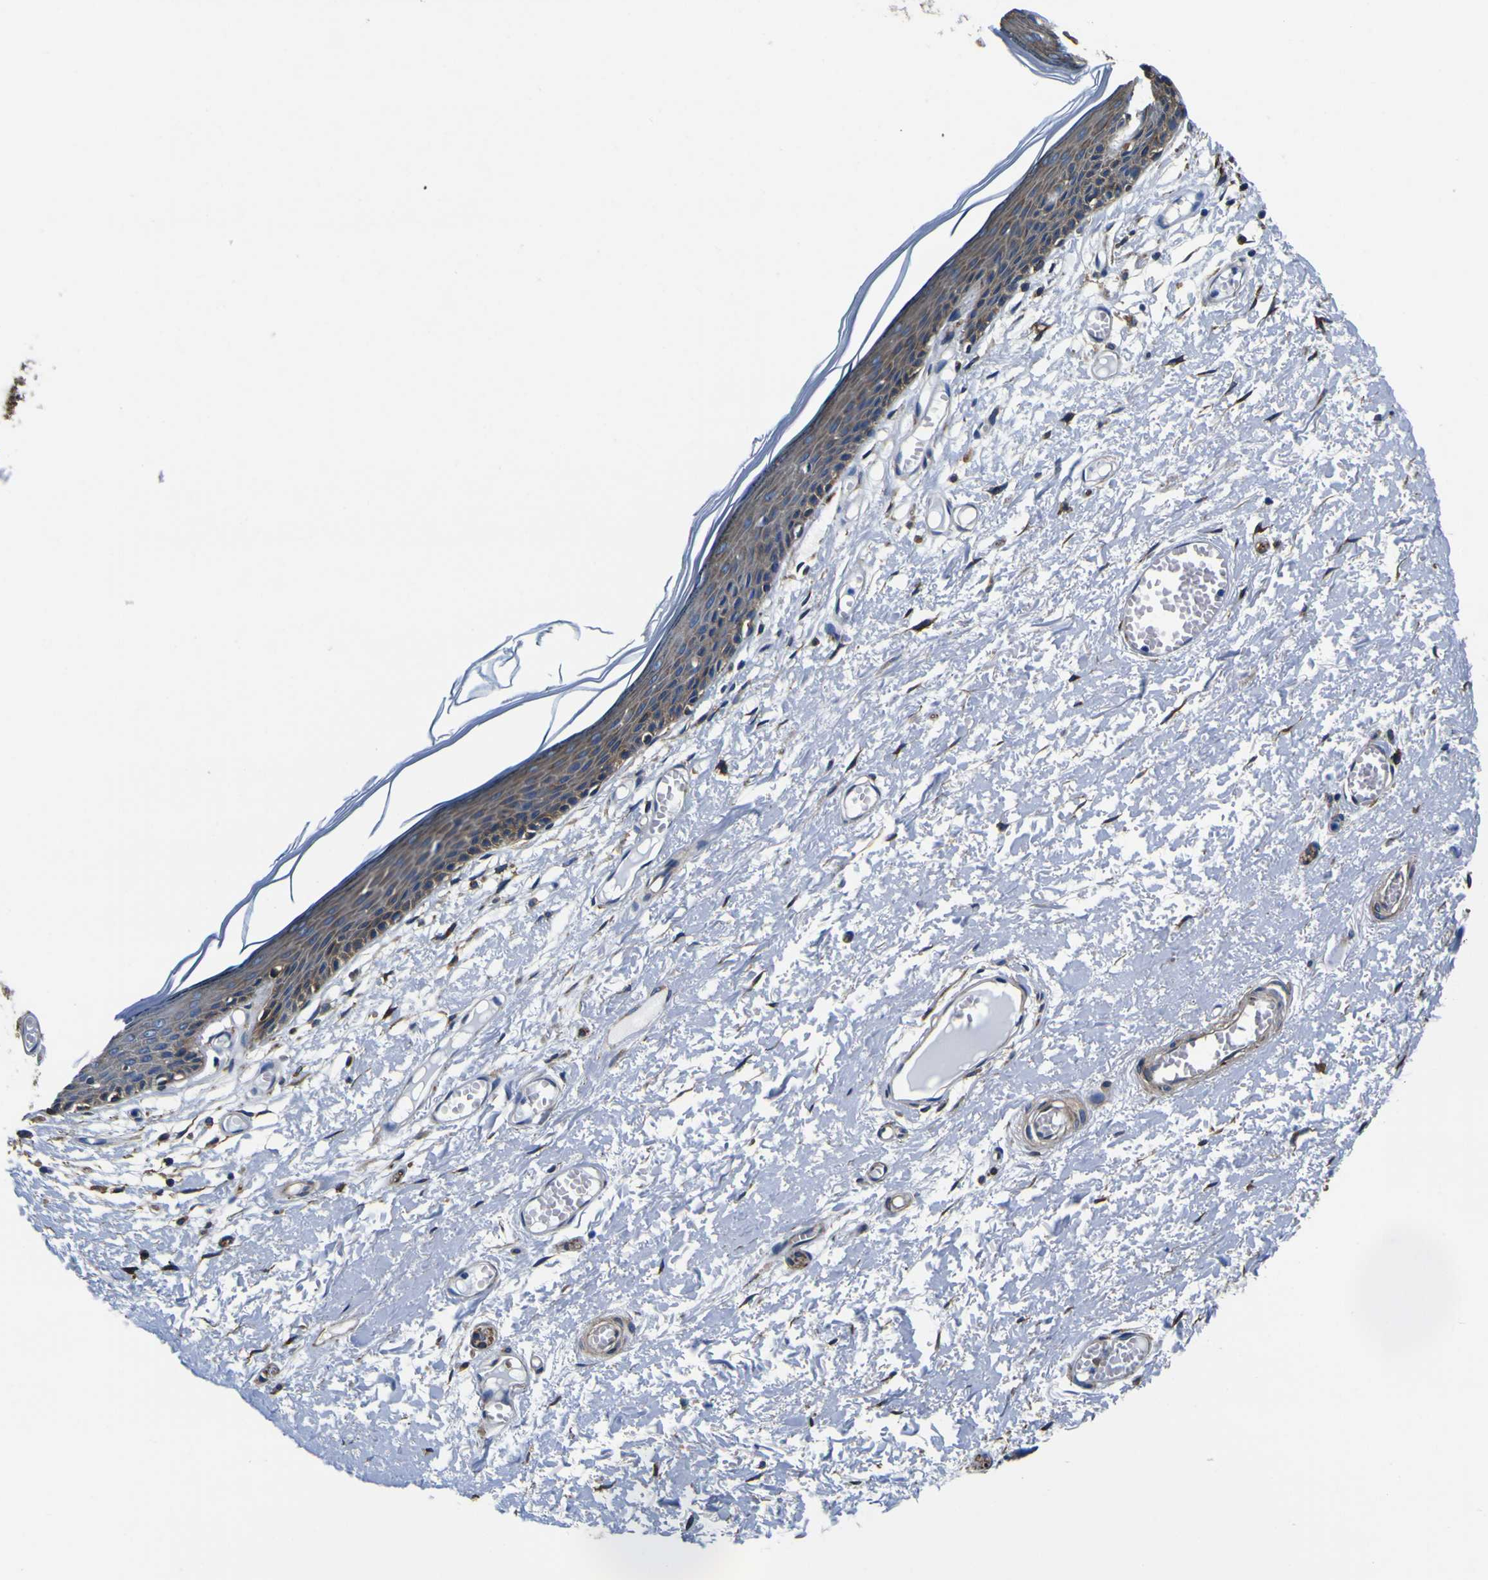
{"staining": {"intensity": "moderate", "quantity": ">75%", "location": "cytoplasmic/membranous"}, "tissue": "skin", "cell_type": "Epidermal cells", "image_type": "normal", "snomed": [{"axis": "morphology", "description": "Normal tissue, NOS"}, {"axis": "topography", "description": "Vulva"}], "caption": "Brown immunohistochemical staining in normal human skin exhibits moderate cytoplasmic/membranous staining in about >75% of epidermal cells. (DAB (3,3'-diaminobenzidine) IHC, brown staining for protein, blue staining for nuclei).", "gene": "TUBA1B", "patient": {"sex": "female", "age": 54}}